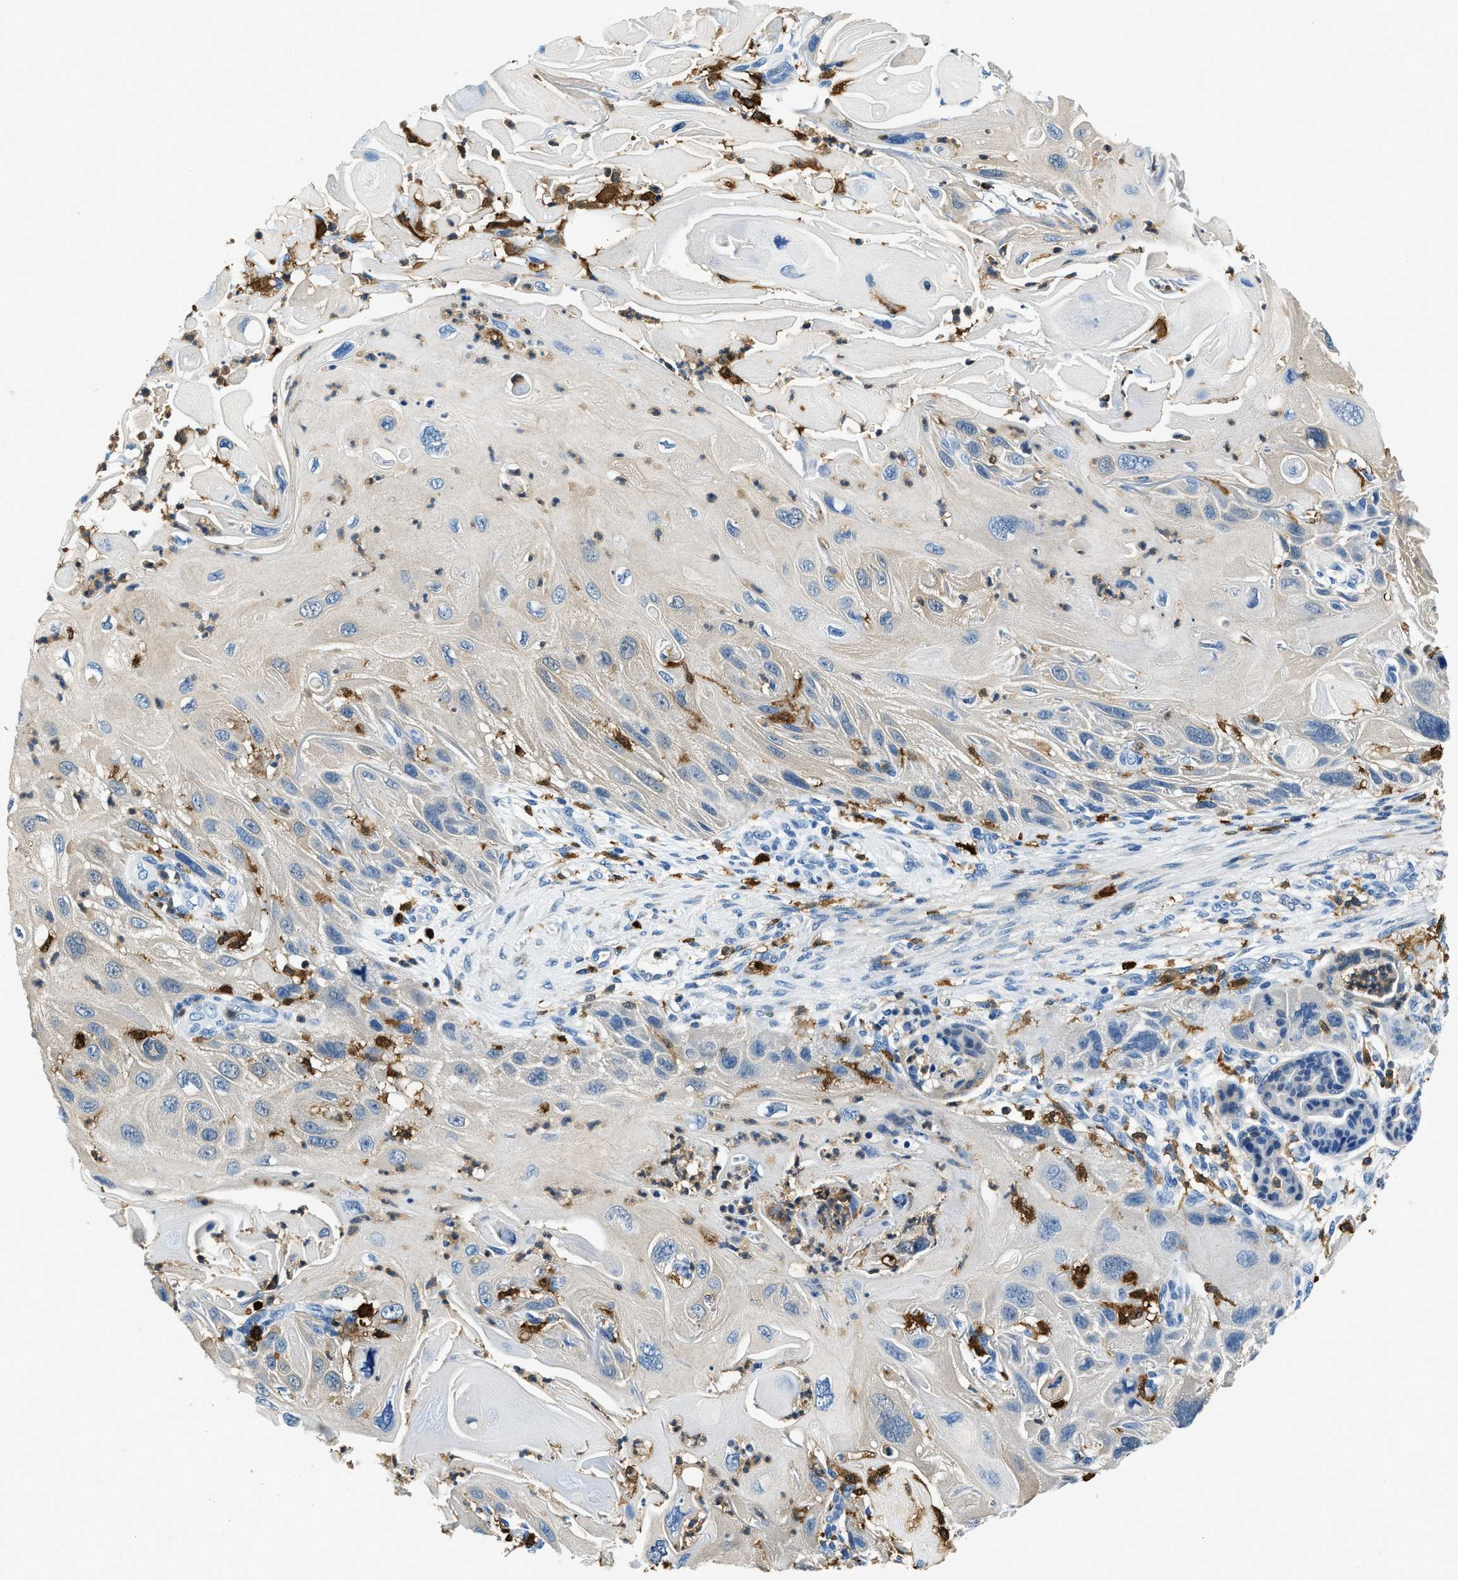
{"staining": {"intensity": "weak", "quantity": "<25%", "location": "cytoplasmic/membranous"}, "tissue": "skin cancer", "cell_type": "Tumor cells", "image_type": "cancer", "snomed": [{"axis": "morphology", "description": "Squamous cell carcinoma, NOS"}, {"axis": "topography", "description": "Skin"}], "caption": "DAB (3,3'-diaminobenzidine) immunohistochemical staining of human skin cancer reveals no significant staining in tumor cells.", "gene": "CAPG", "patient": {"sex": "female", "age": 77}}